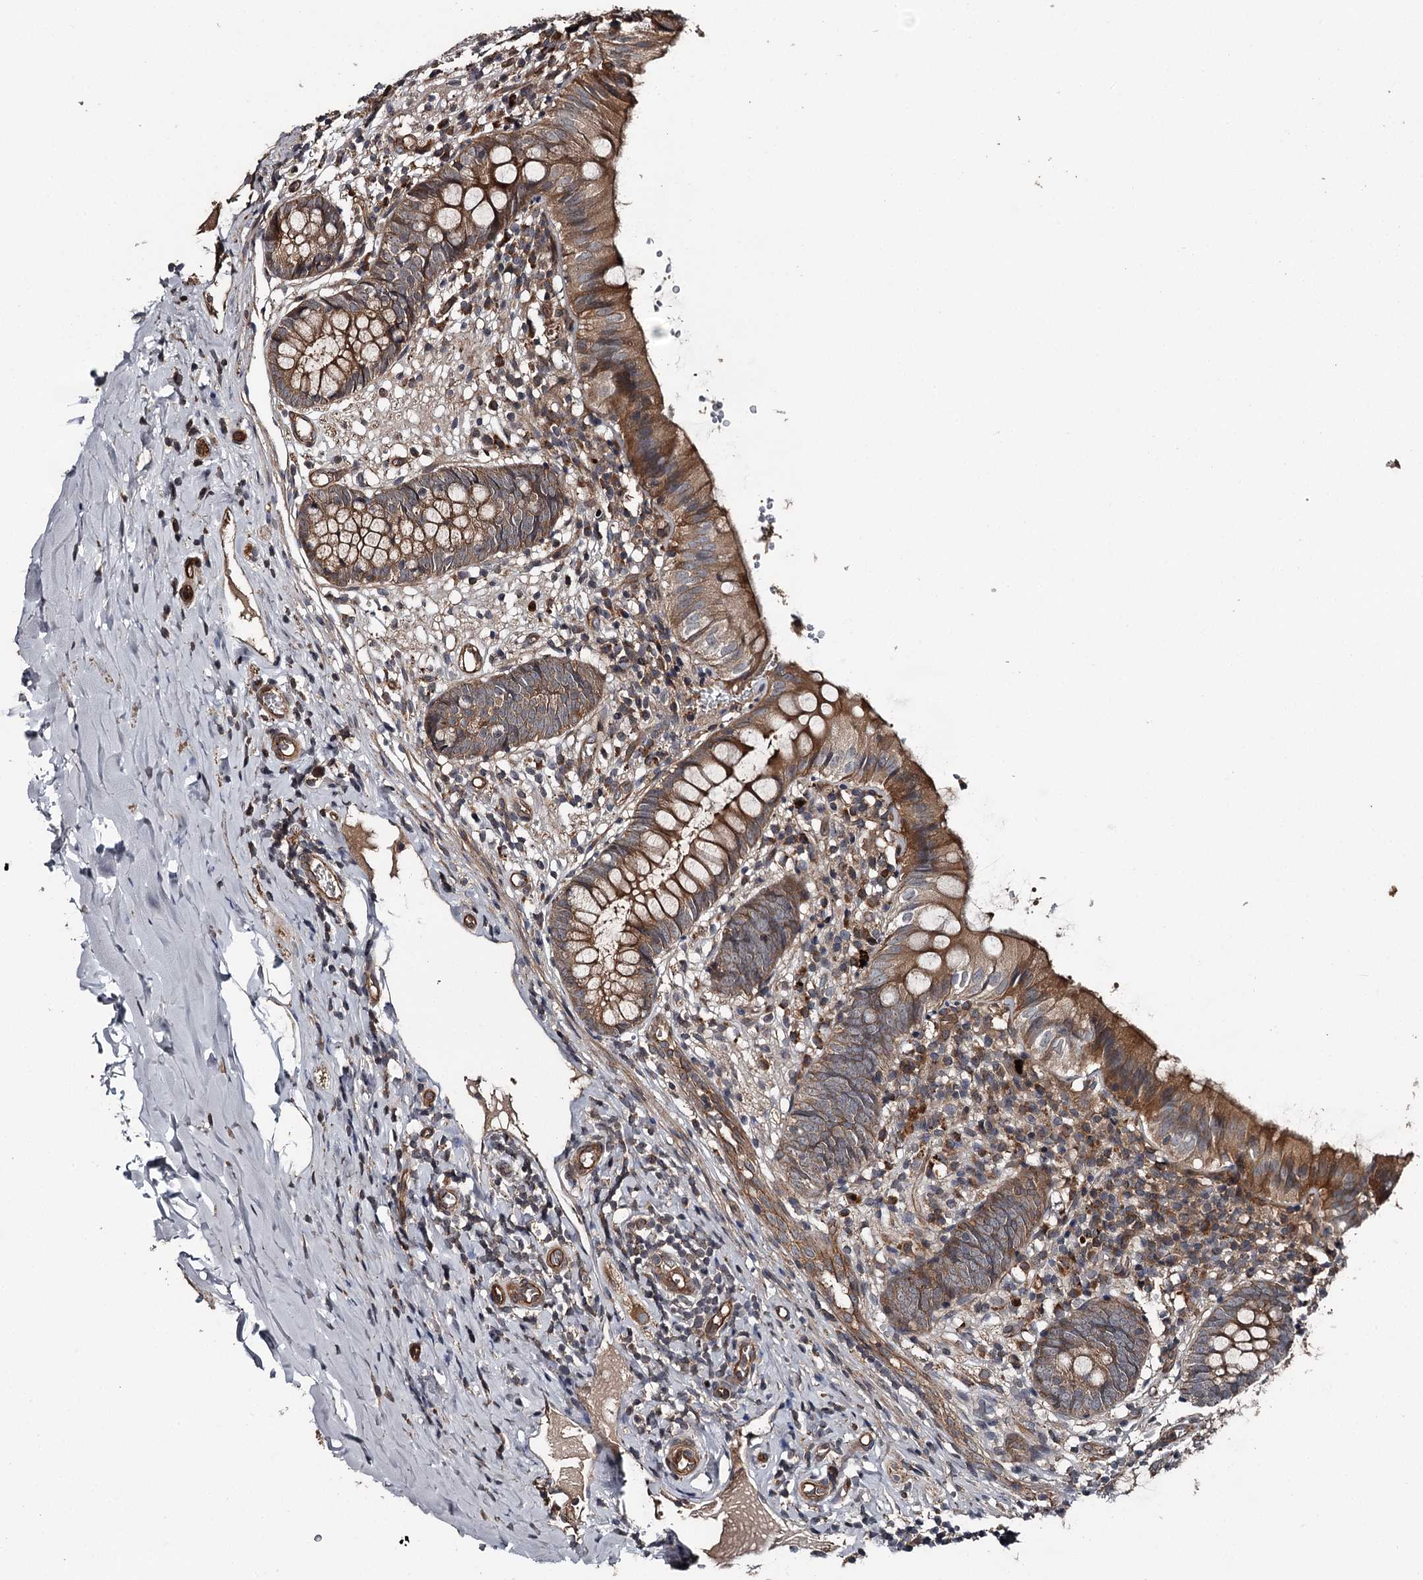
{"staining": {"intensity": "strong", "quantity": ">75%", "location": "cytoplasmic/membranous"}, "tissue": "appendix", "cell_type": "Glandular cells", "image_type": "normal", "snomed": [{"axis": "morphology", "description": "Normal tissue, NOS"}, {"axis": "topography", "description": "Appendix"}], "caption": "Immunohistochemistry (IHC) micrograph of unremarkable appendix: appendix stained using IHC shows high levels of strong protein expression localized specifically in the cytoplasmic/membranous of glandular cells, appearing as a cytoplasmic/membranous brown color.", "gene": "RAB21", "patient": {"sex": "male", "age": 8}}